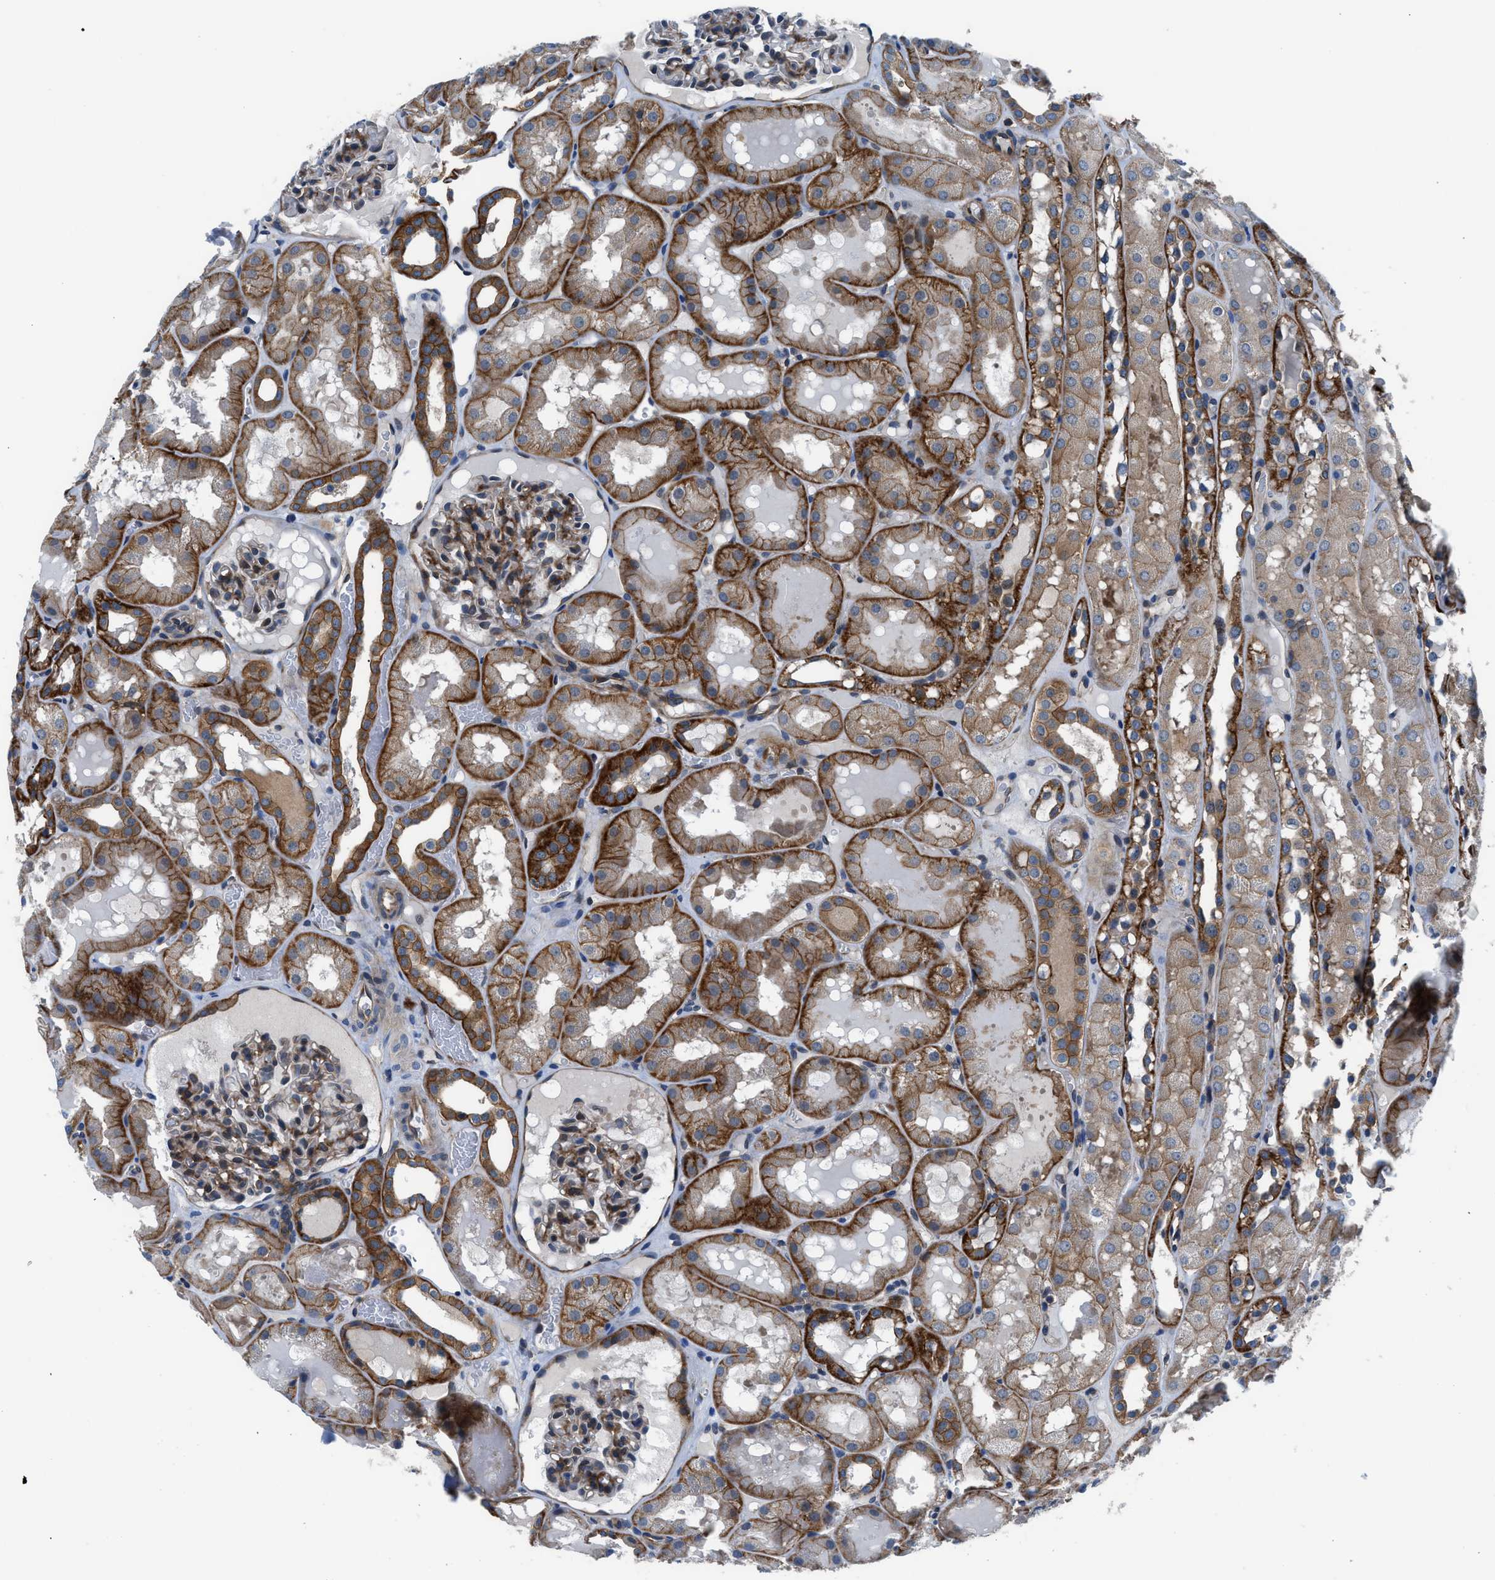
{"staining": {"intensity": "moderate", "quantity": "25%-75%", "location": "cytoplasmic/membranous"}, "tissue": "kidney", "cell_type": "Cells in glomeruli", "image_type": "normal", "snomed": [{"axis": "morphology", "description": "Normal tissue, NOS"}, {"axis": "topography", "description": "Kidney"}, {"axis": "topography", "description": "Urinary bladder"}], "caption": "Cells in glomeruli reveal moderate cytoplasmic/membranous expression in about 25%-75% of cells in benign kidney. Using DAB (3,3'-diaminobenzidine) (brown) and hematoxylin (blue) stains, captured at high magnification using brightfield microscopy.", "gene": "TRIP4", "patient": {"sex": "male", "age": 16}}